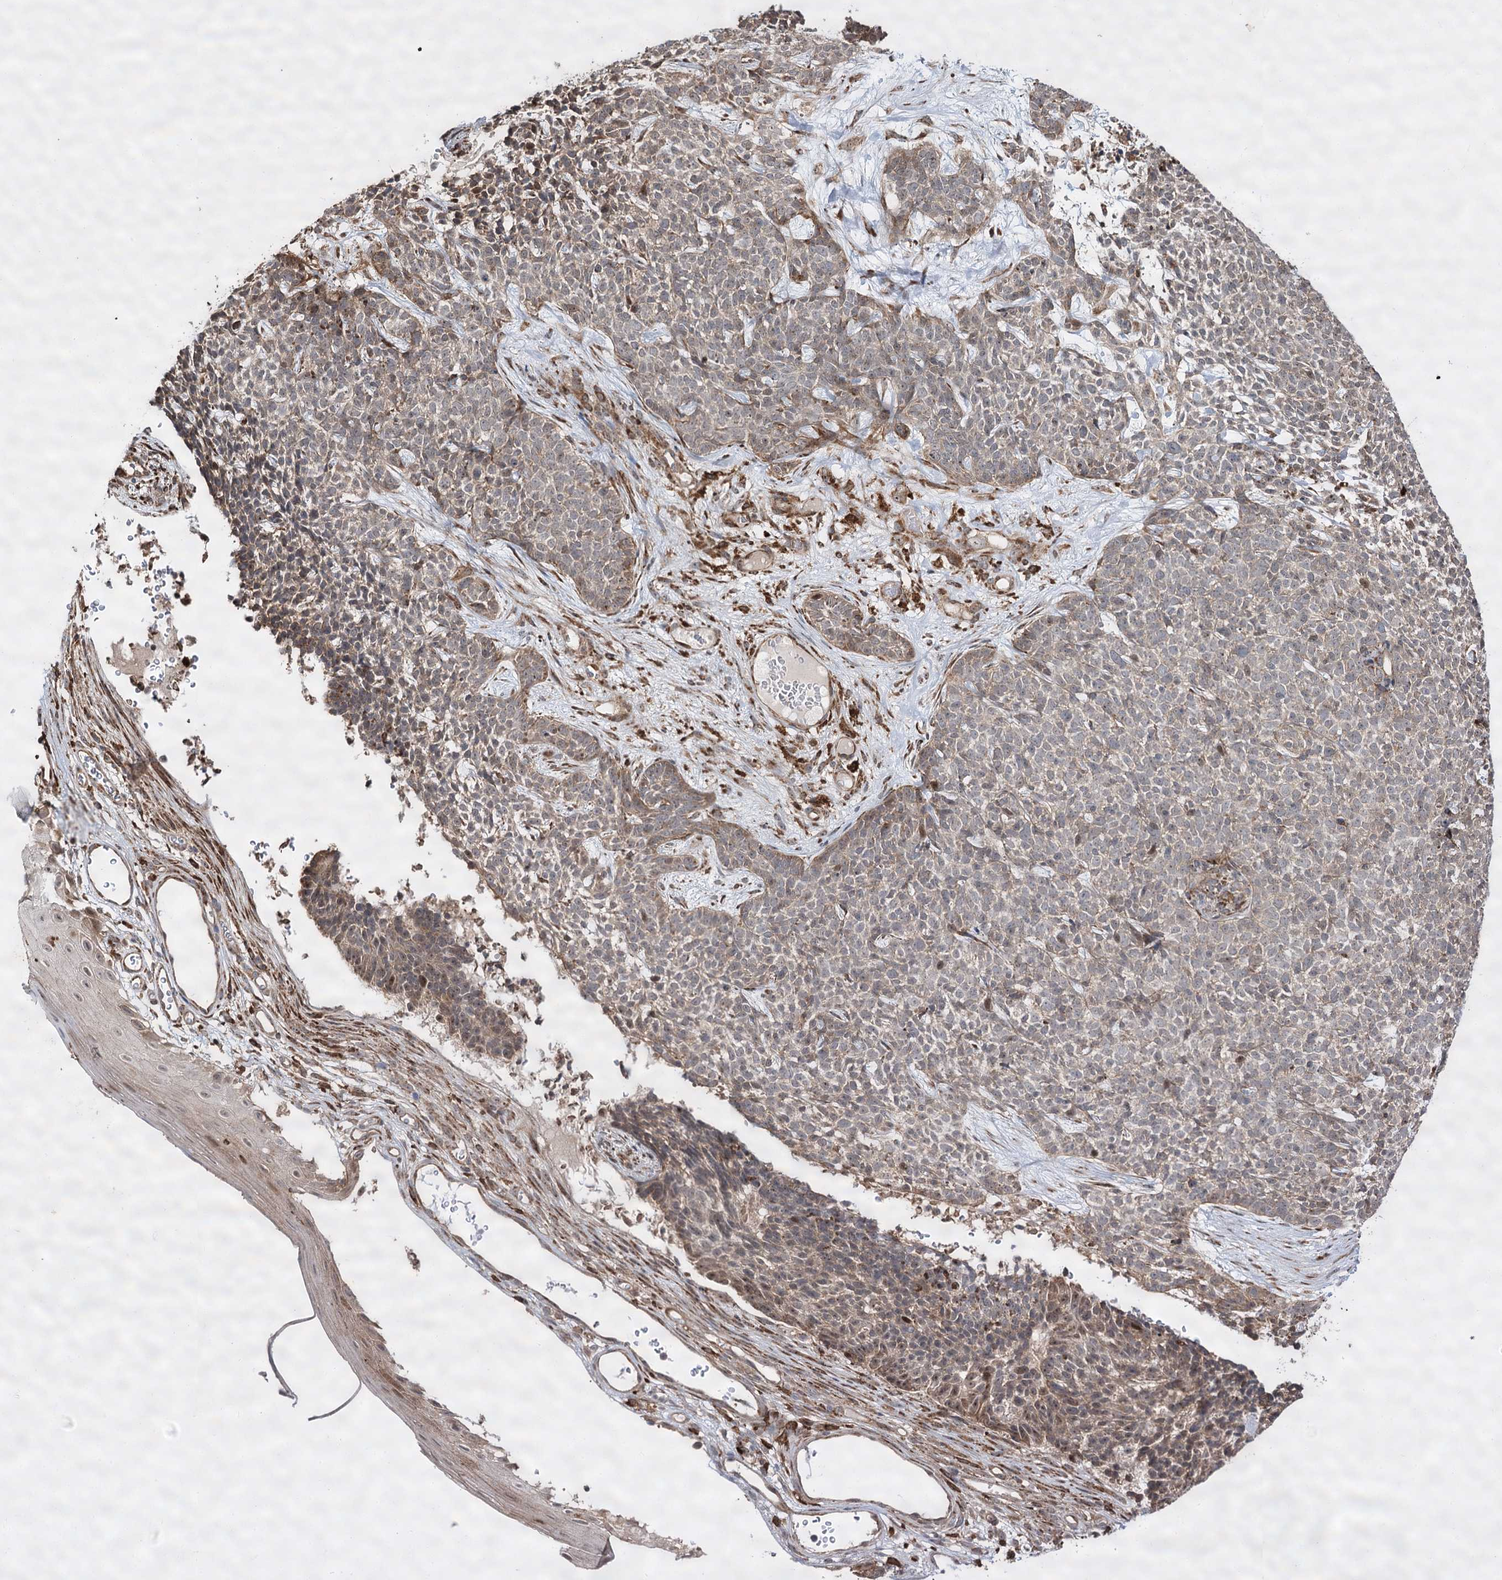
{"staining": {"intensity": "weak", "quantity": "25%-75%", "location": "cytoplasmic/membranous"}, "tissue": "skin cancer", "cell_type": "Tumor cells", "image_type": "cancer", "snomed": [{"axis": "morphology", "description": "Basal cell carcinoma"}, {"axis": "topography", "description": "Skin"}], "caption": "Human skin basal cell carcinoma stained with a brown dye displays weak cytoplasmic/membranous positive staining in about 25%-75% of tumor cells.", "gene": "FANCL", "patient": {"sex": "female", "age": 84}}